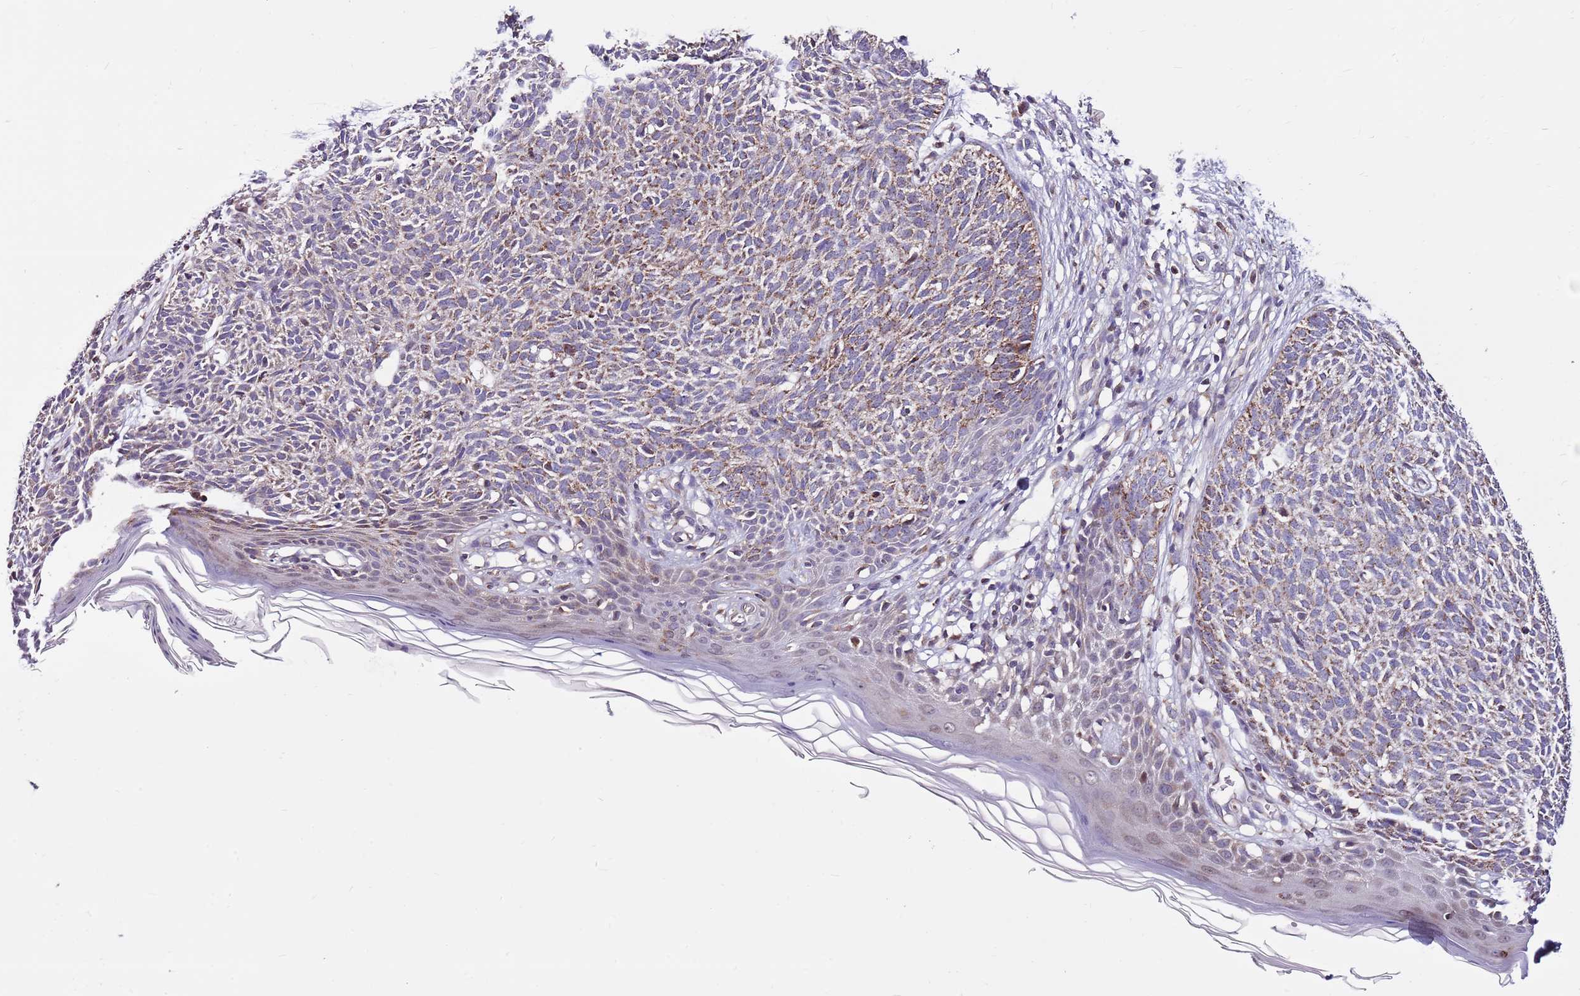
{"staining": {"intensity": "moderate", "quantity": "<25%", "location": "cytoplasmic/membranous"}, "tissue": "skin cancer", "cell_type": "Tumor cells", "image_type": "cancer", "snomed": [{"axis": "morphology", "description": "Basal cell carcinoma"}, {"axis": "topography", "description": "Skin"}], "caption": "Human skin basal cell carcinoma stained with a protein marker reveals moderate staining in tumor cells.", "gene": "SMG1", "patient": {"sex": "female", "age": 66}}